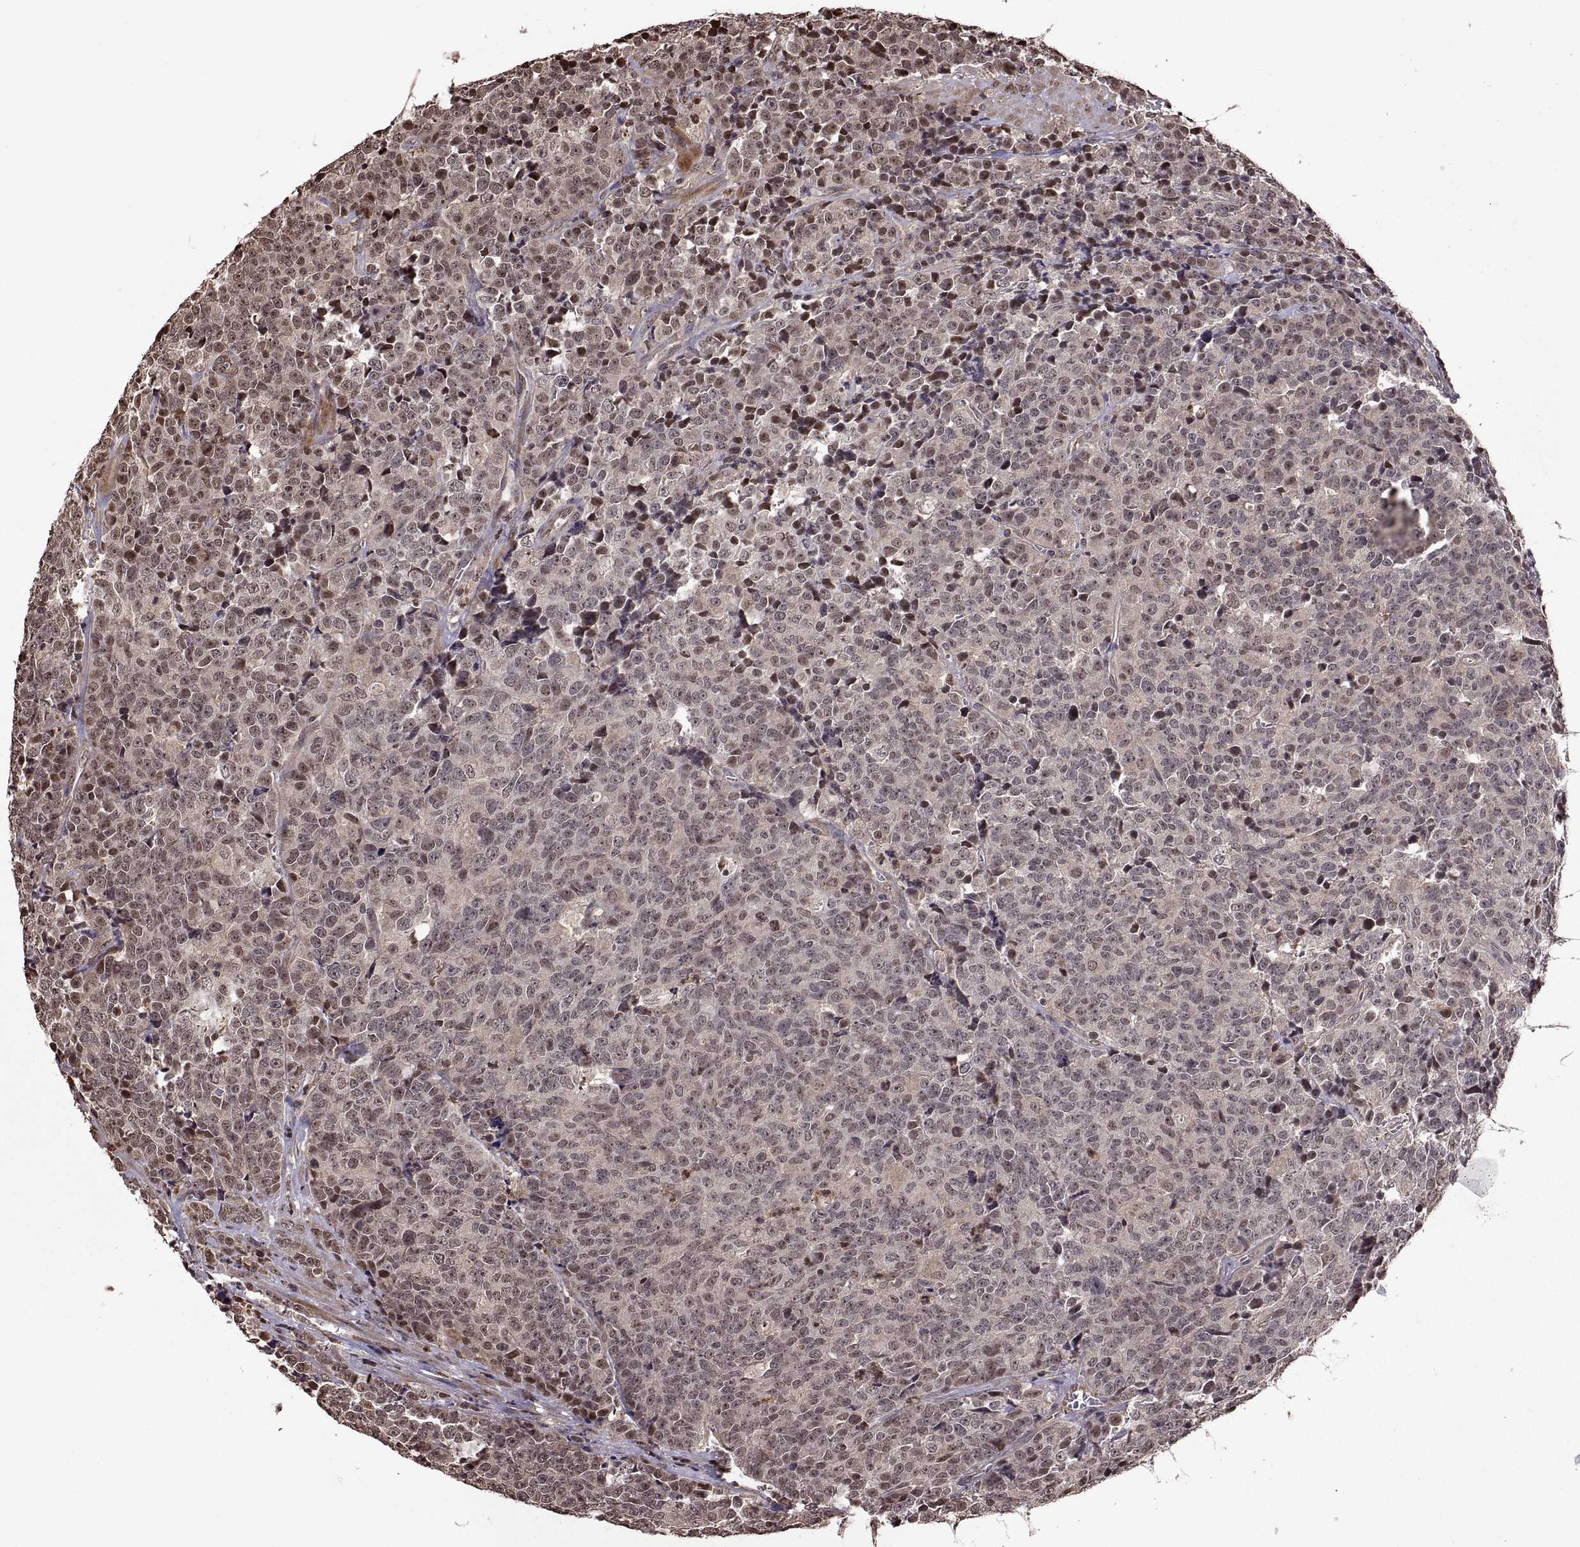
{"staining": {"intensity": "moderate", "quantity": "<25%", "location": "nuclear"}, "tissue": "prostate cancer", "cell_type": "Tumor cells", "image_type": "cancer", "snomed": [{"axis": "morphology", "description": "Adenocarcinoma, NOS"}, {"axis": "topography", "description": "Prostate"}], "caption": "Prostate cancer stained with a protein marker reveals moderate staining in tumor cells.", "gene": "ARRB1", "patient": {"sex": "male", "age": 67}}